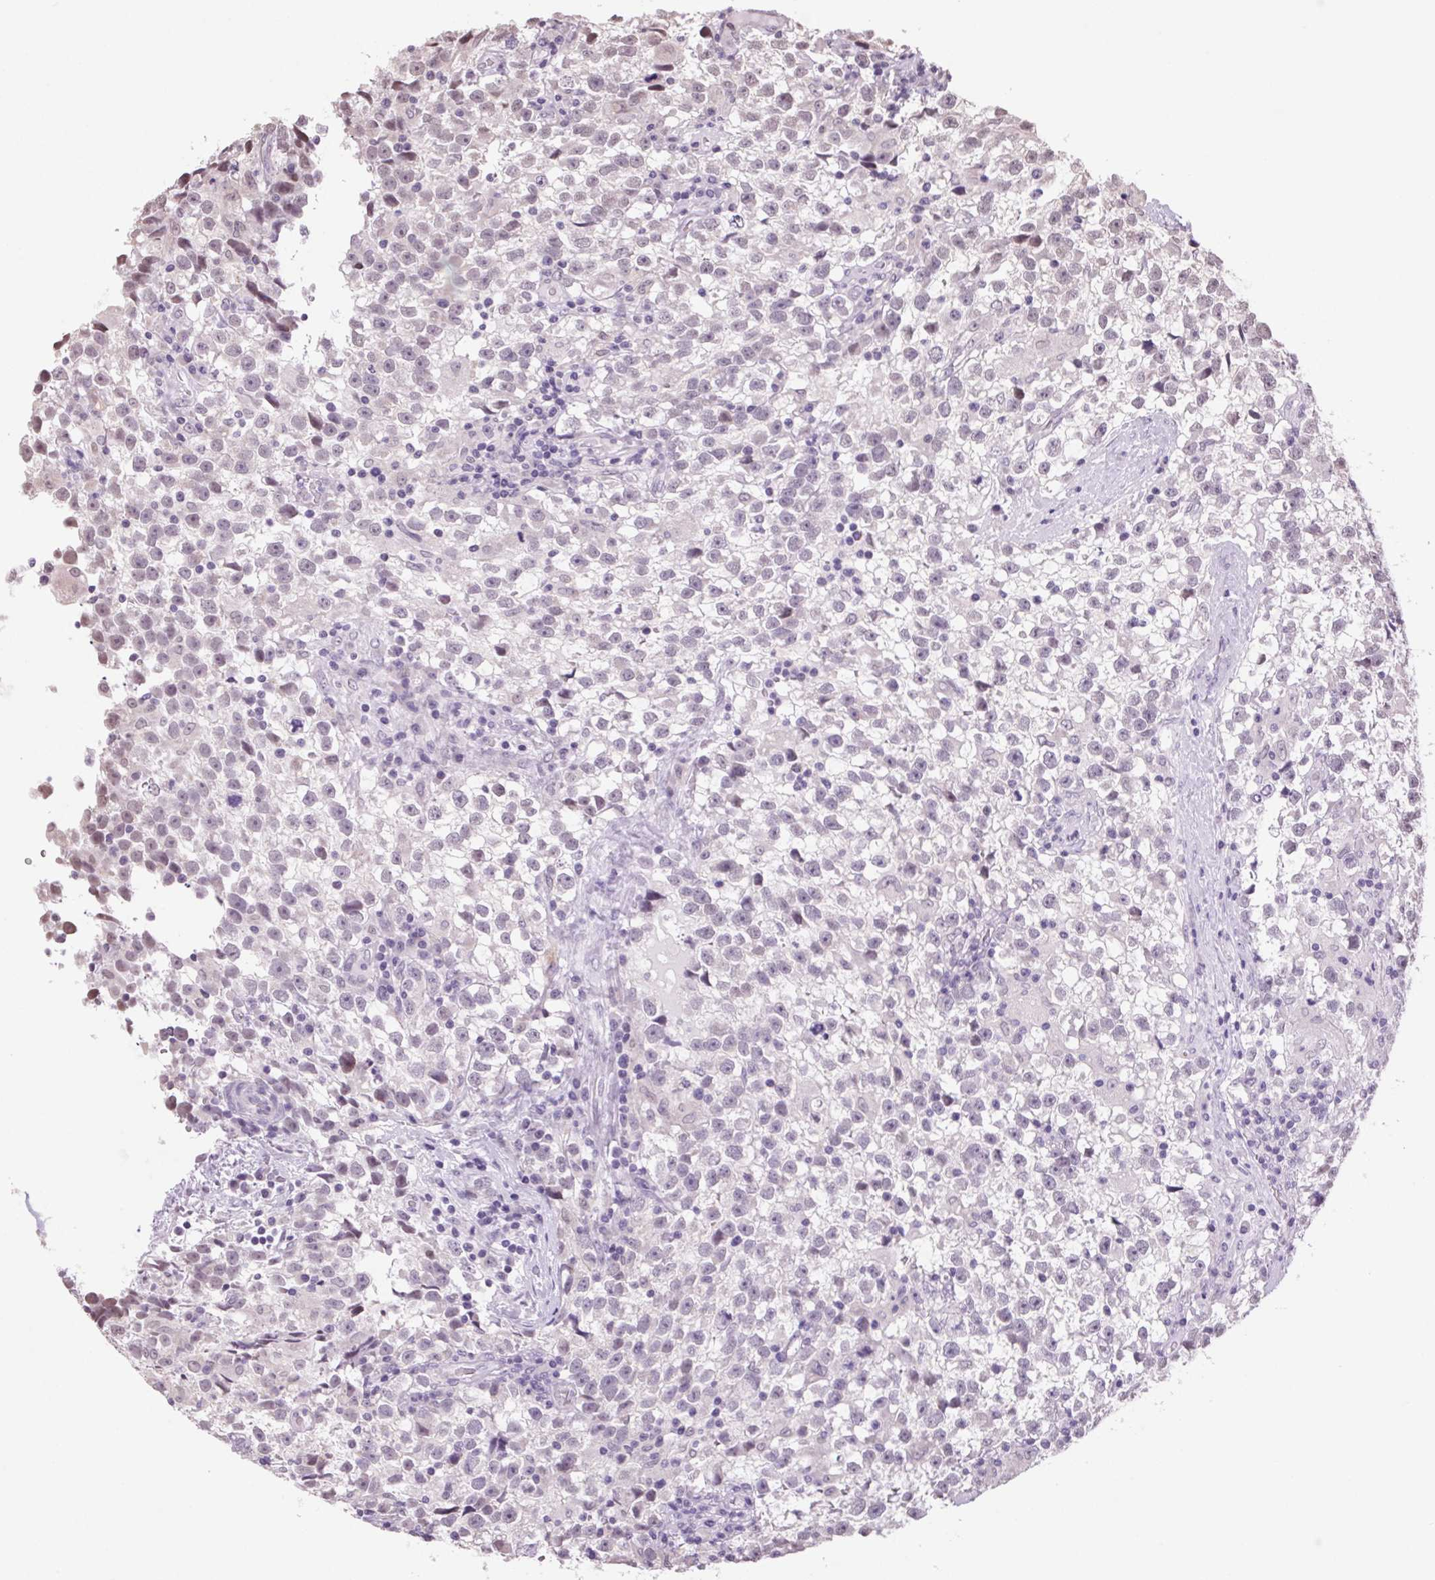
{"staining": {"intensity": "negative", "quantity": "none", "location": "none"}, "tissue": "testis cancer", "cell_type": "Tumor cells", "image_type": "cancer", "snomed": [{"axis": "morphology", "description": "Seminoma, NOS"}, {"axis": "topography", "description": "Testis"}], "caption": "A high-resolution micrograph shows immunohistochemistry staining of testis cancer, which displays no significant expression in tumor cells.", "gene": "VWA3B", "patient": {"sex": "male", "age": 31}}